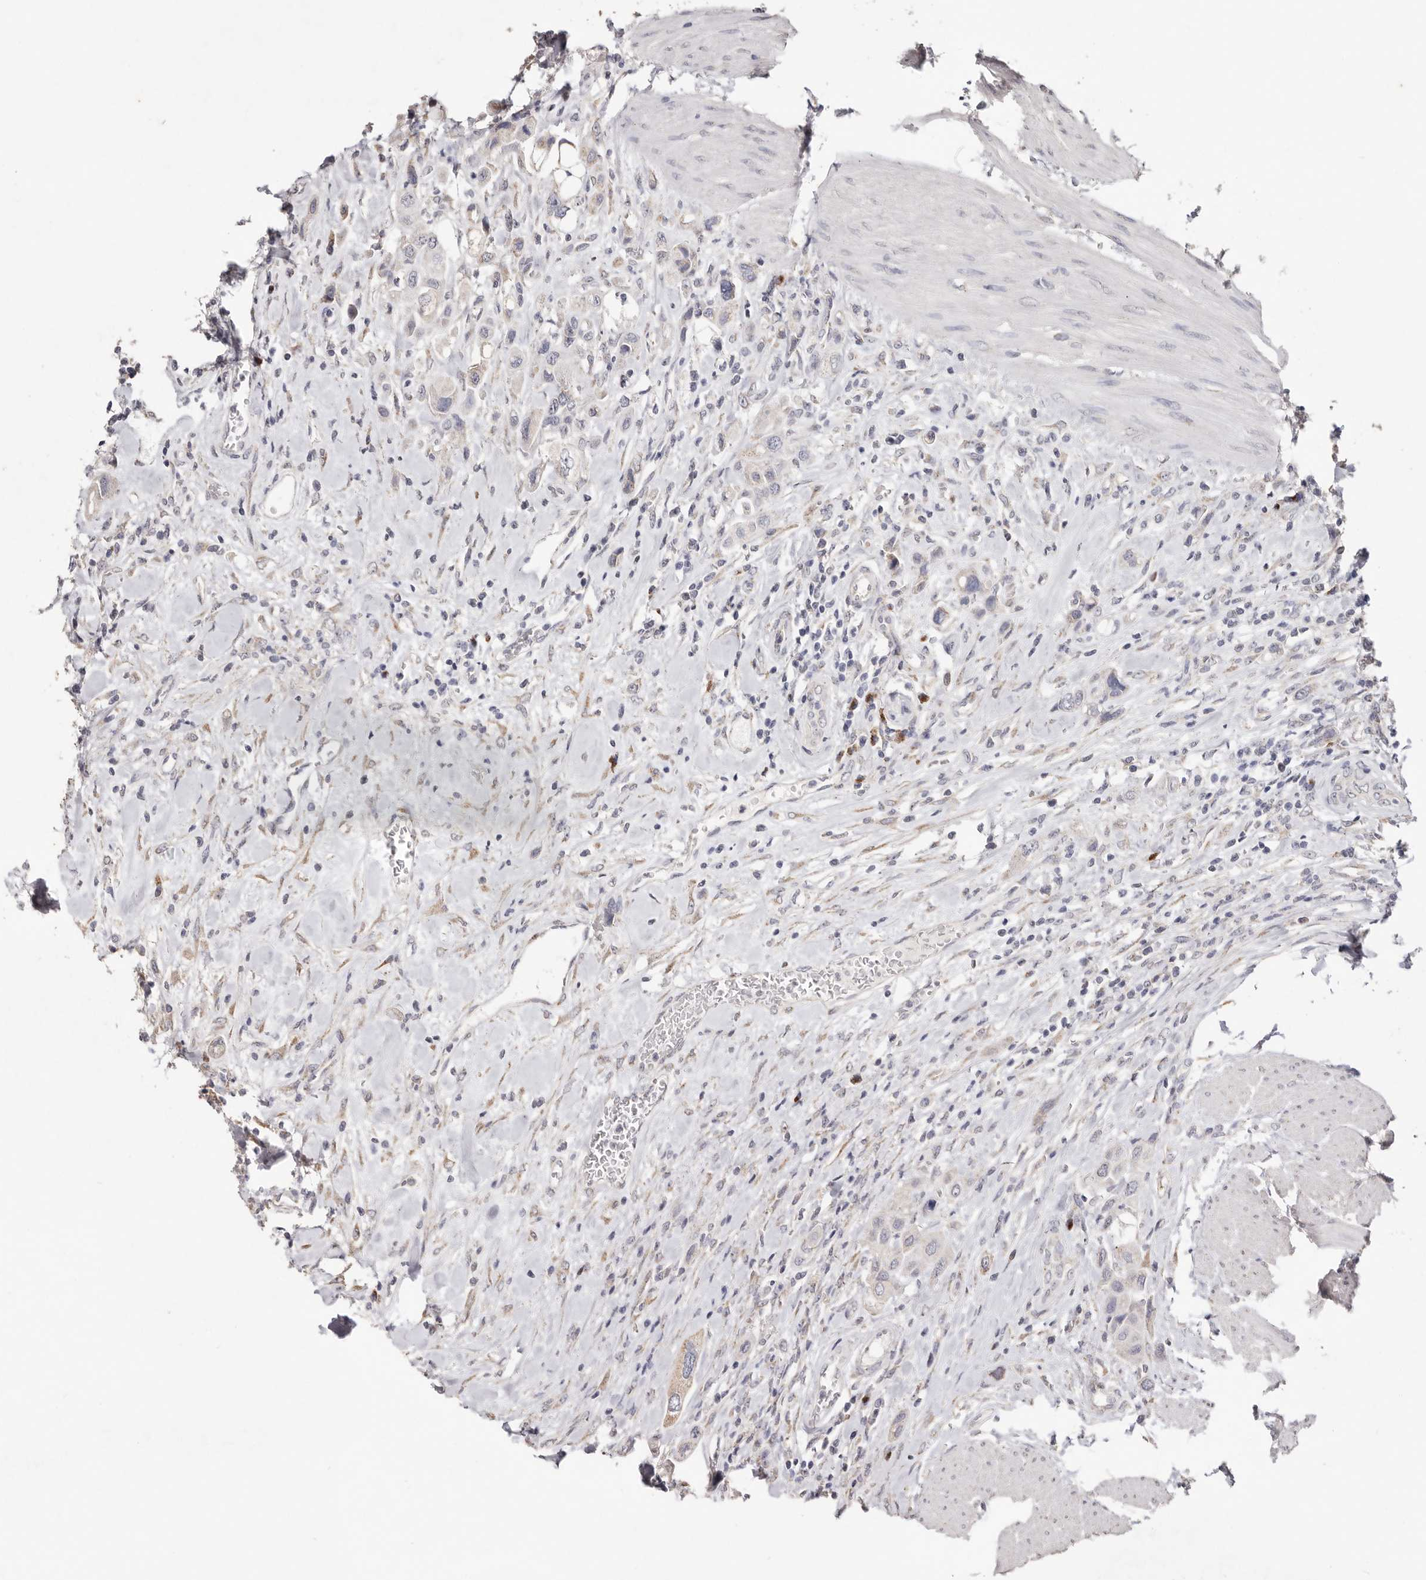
{"staining": {"intensity": "negative", "quantity": "none", "location": "none"}, "tissue": "urothelial cancer", "cell_type": "Tumor cells", "image_type": "cancer", "snomed": [{"axis": "morphology", "description": "Urothelial carcinoma, High grade"}, {"axis": "topography", "description": "Urinary bladder"}], "caption": "The micrograph displays no staining of tumor cells in high-grade urothelial carcinoma.", "gene": "LGALS7B", "patient": {"sex": "male", "age": 50}}